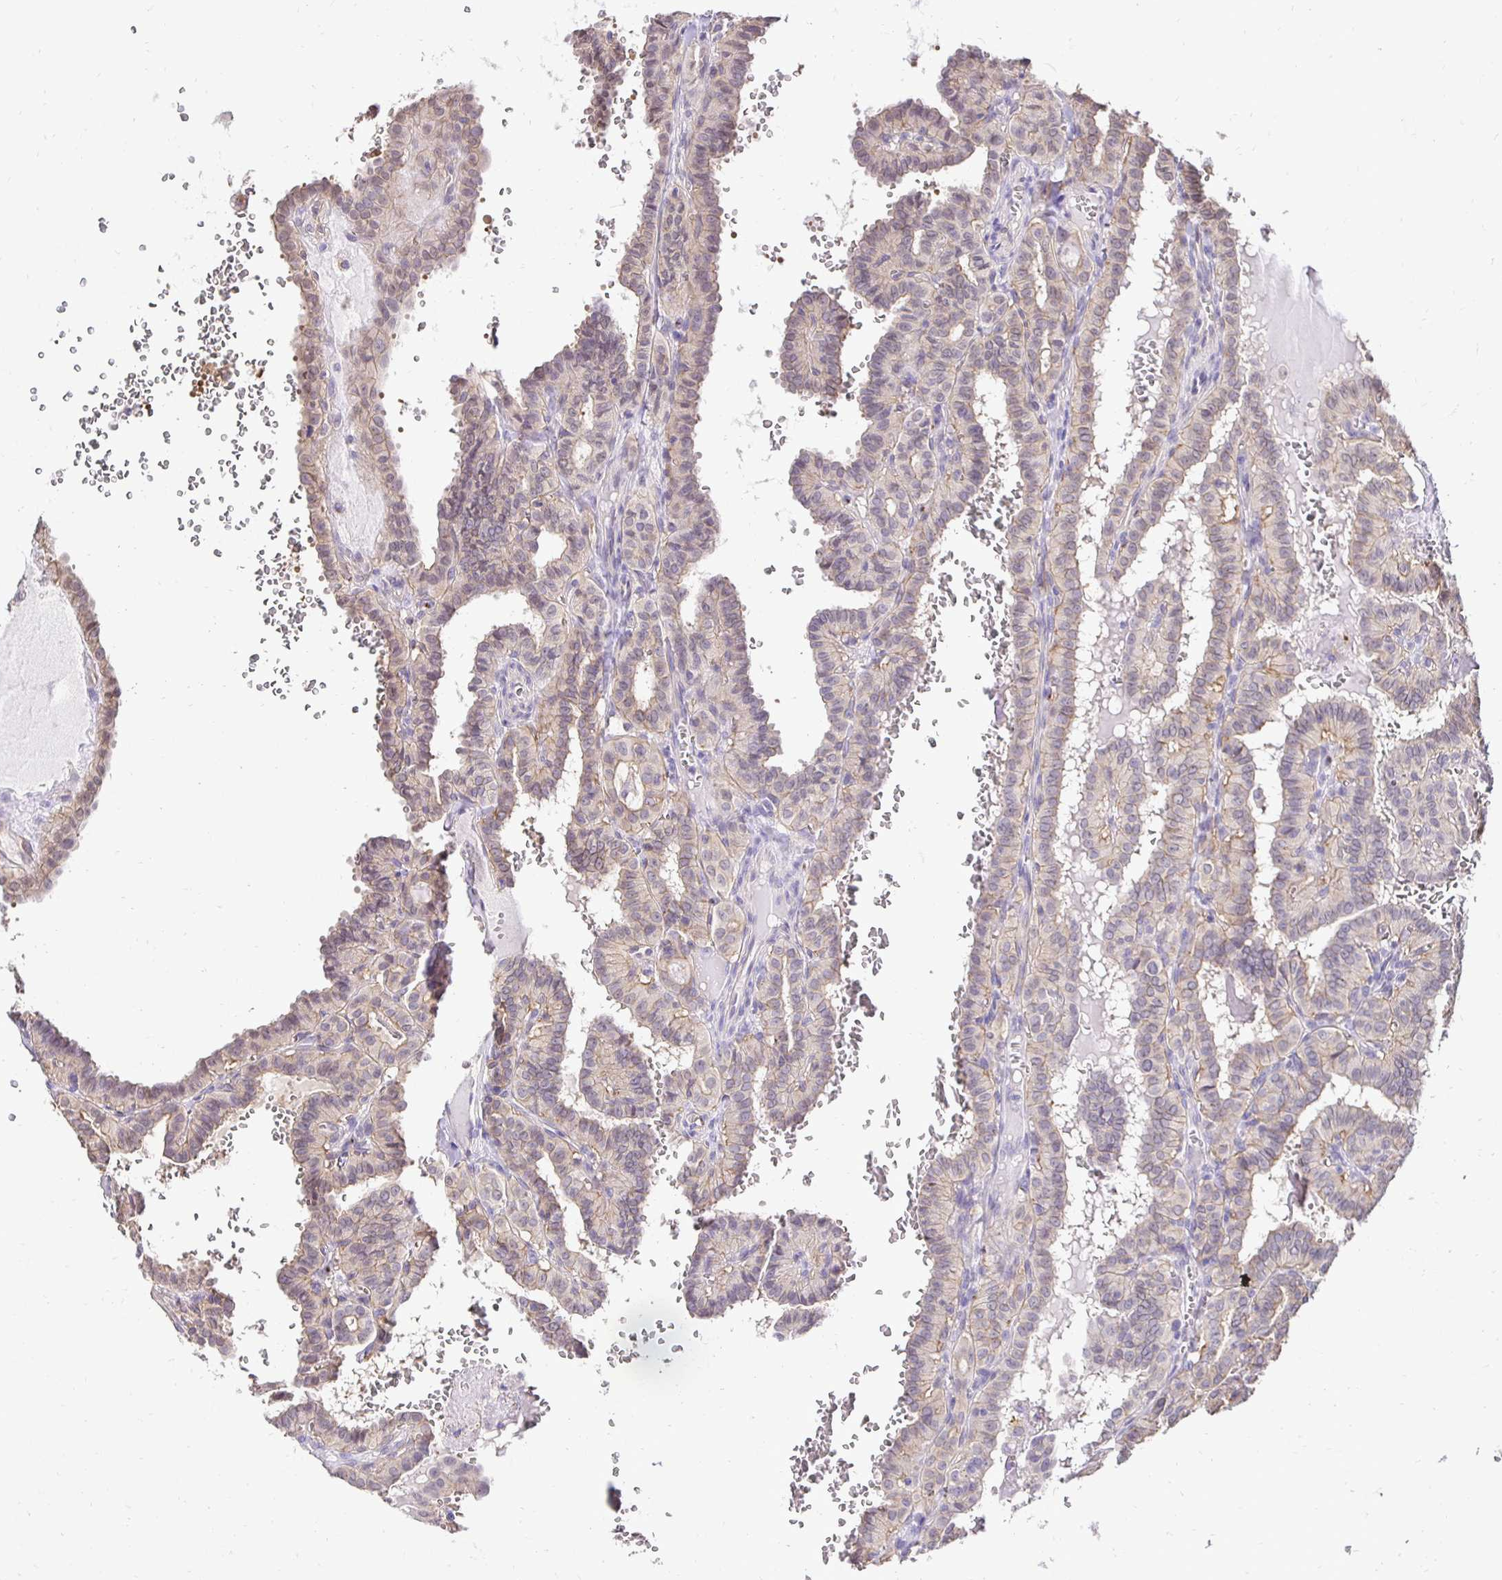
{"staining": {"intensity": "weak", "quantity": "<25%", "location": "cytoplasmic/membranous"}, "tissue": "thyroid cancer", "cell_type": "Tumor cells", "image_type": "cancer", "snomed": [{"axis": "morphology", "description": "Papillary adenocarcinoma, NOS"}, {"axis": "topography", "description": "Thyroid gland"}], "caption": "Thyroid papillary adenocarcinoma was stained to show a protein in brown. There is no significant positivity in tumor cells.", "gene": "SLC9A1", "patient": {"sex": "female", "age": 21}}